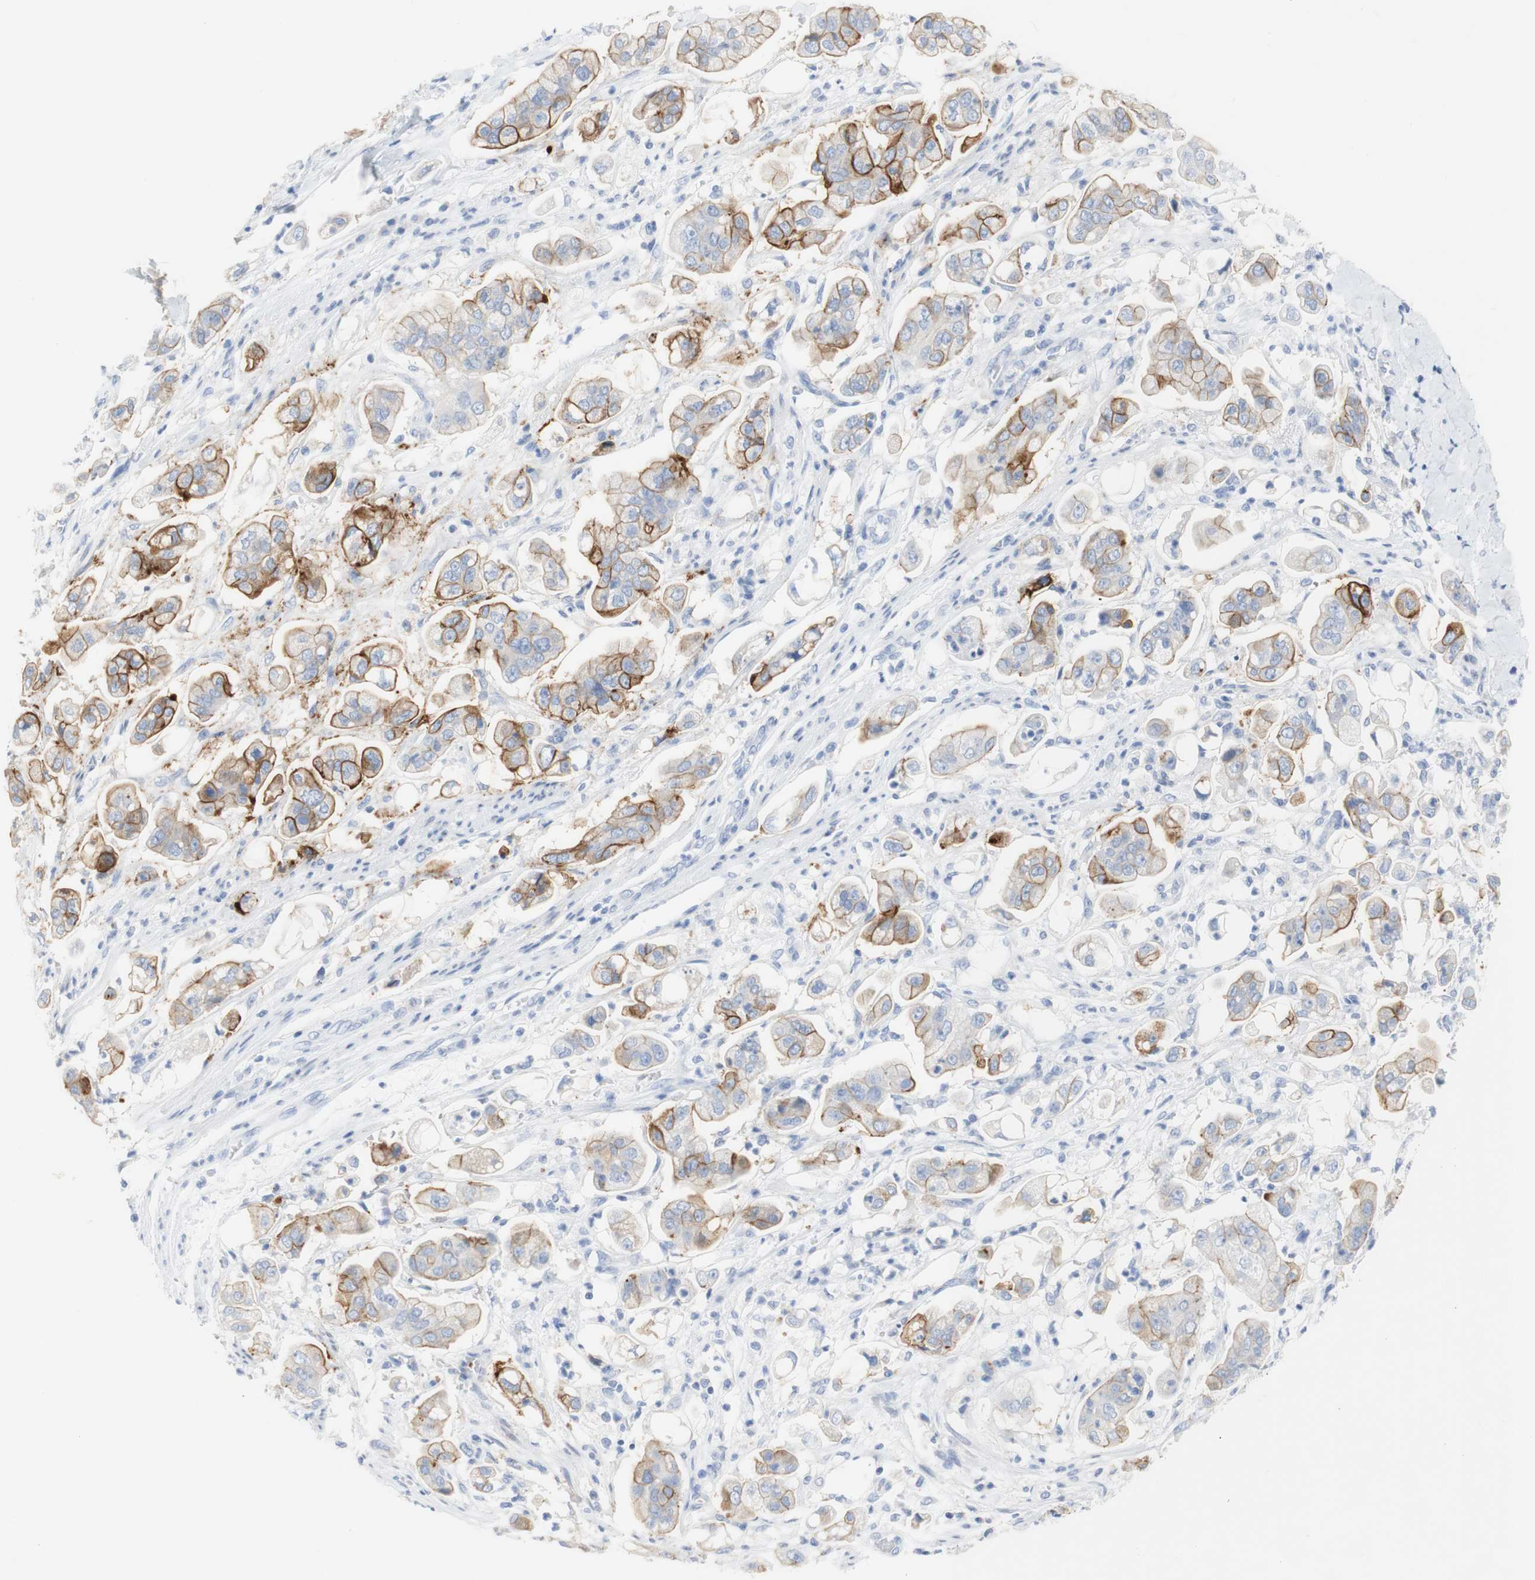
{"staining": {"intensity": "moderate", "quantity": ">75%", "location": "cytoplasmic/membranous"}, "tissue": "stomach cancer", "cell_type": "Tumor cells", "image_type": "cancer", "snomed": [{"axis": "morphology", "description": "Adenocarcinoma, NOS"}, {"axis": "topography", "description": "Stomach"}], "caption": "The histopathology image displays staining of stomach cancer (adenocarcinoma), revealing moderate cytoplasmic/membranous protein positivity (brown color) within tumor cells.", "gene": "DSC2", "patient": {"sex": "male", "age": 62}}